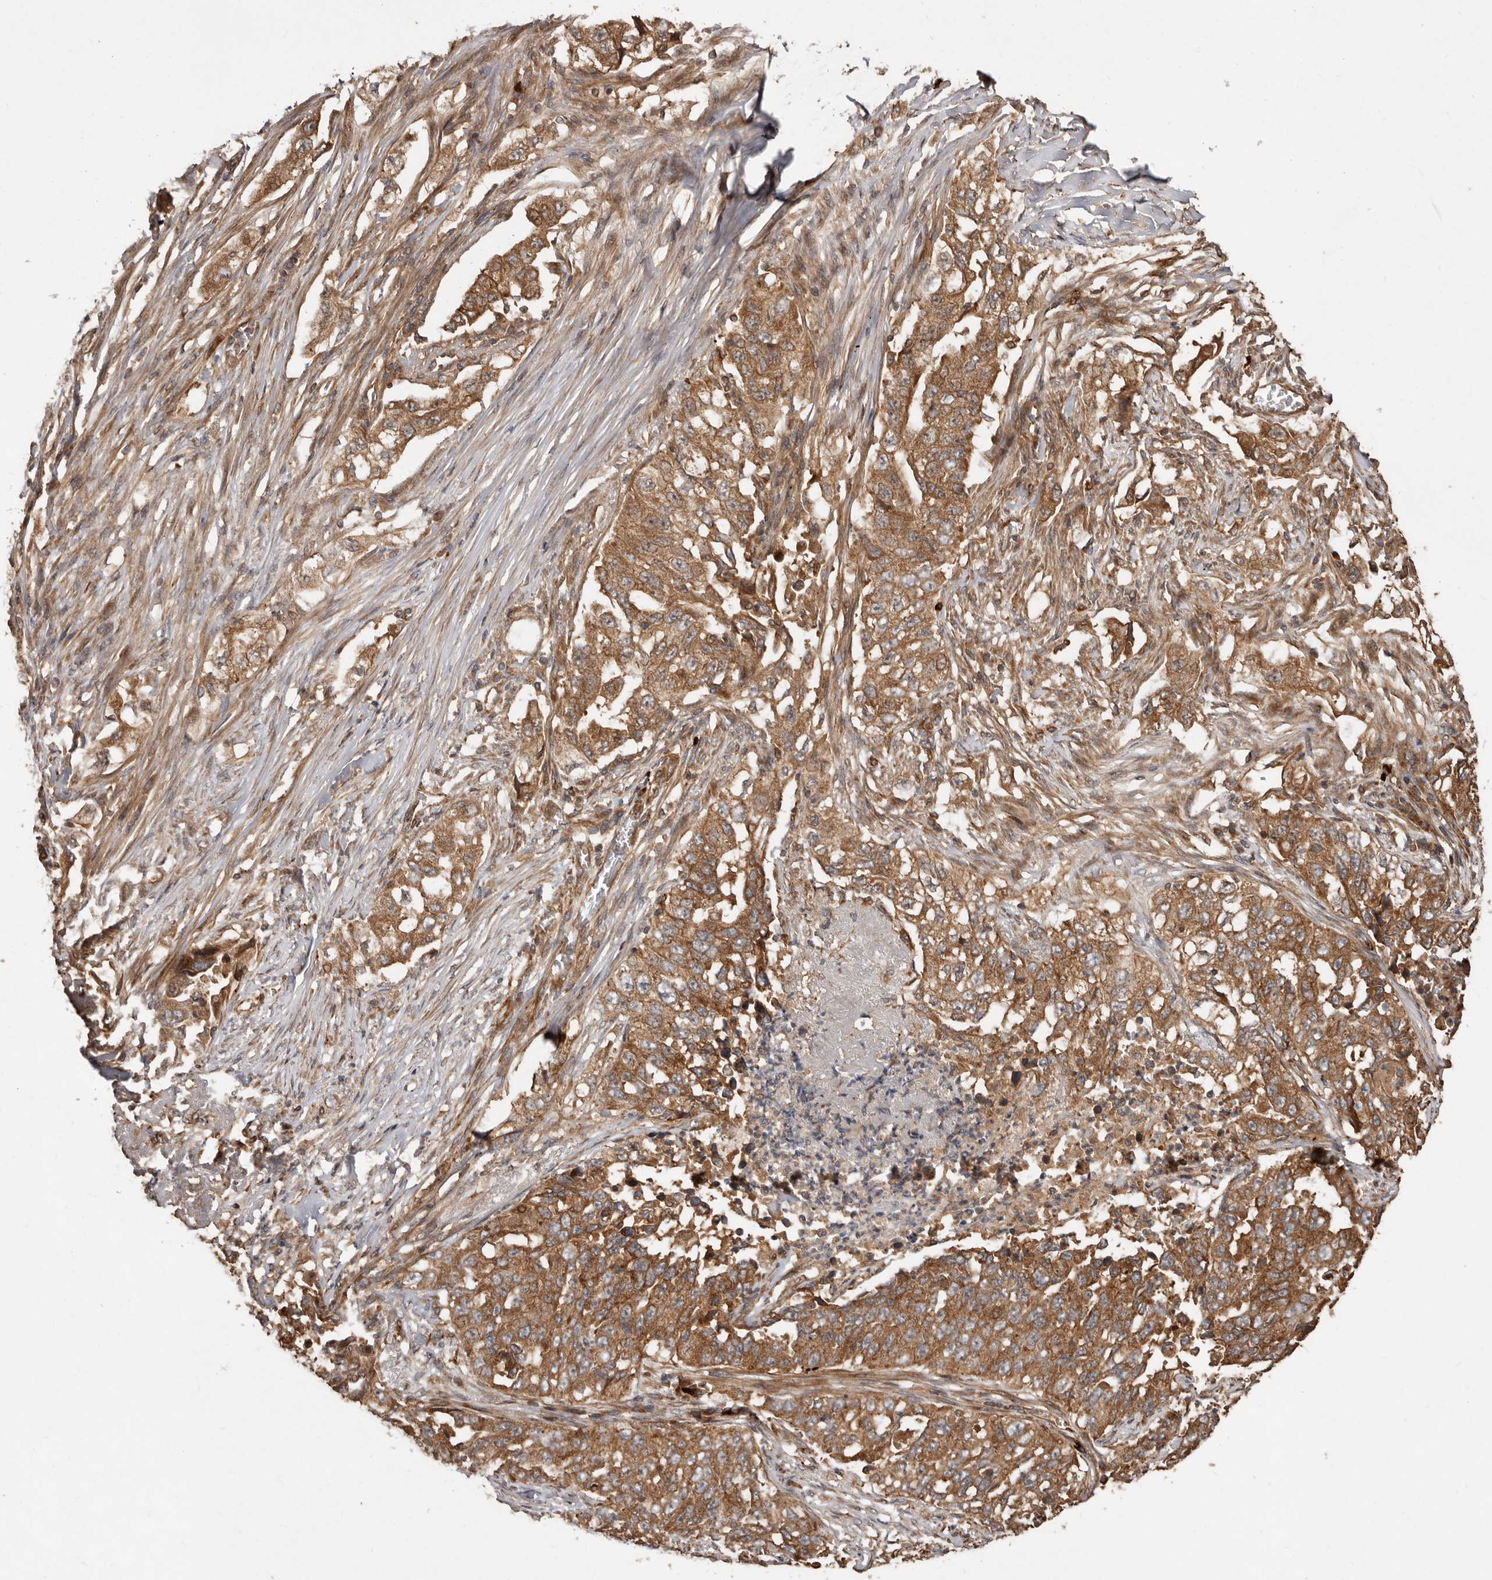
{"staining": {"intensity": "moderate", "quantity": ">75%", "location": "cytoplasmic/membranous"}, "tissue": "lung cancer", "cell_type": "Tumor cells", "image_type": "cancer", "snomed": [{"axis": "morphology", "description": "Adenocarcinoma, NOS"}, {"axis": "topography", "description": "Lung"}], "caption": "Immunohistochemistry (DAB (3,3'-diaminobenzidine)) staining of lung cancer reveals moderate cytoplasmic/membranous protein positivity in about >75% of tumor cells.", "gene": "STK36", "patient": {"sex": "female", "age": 51}}